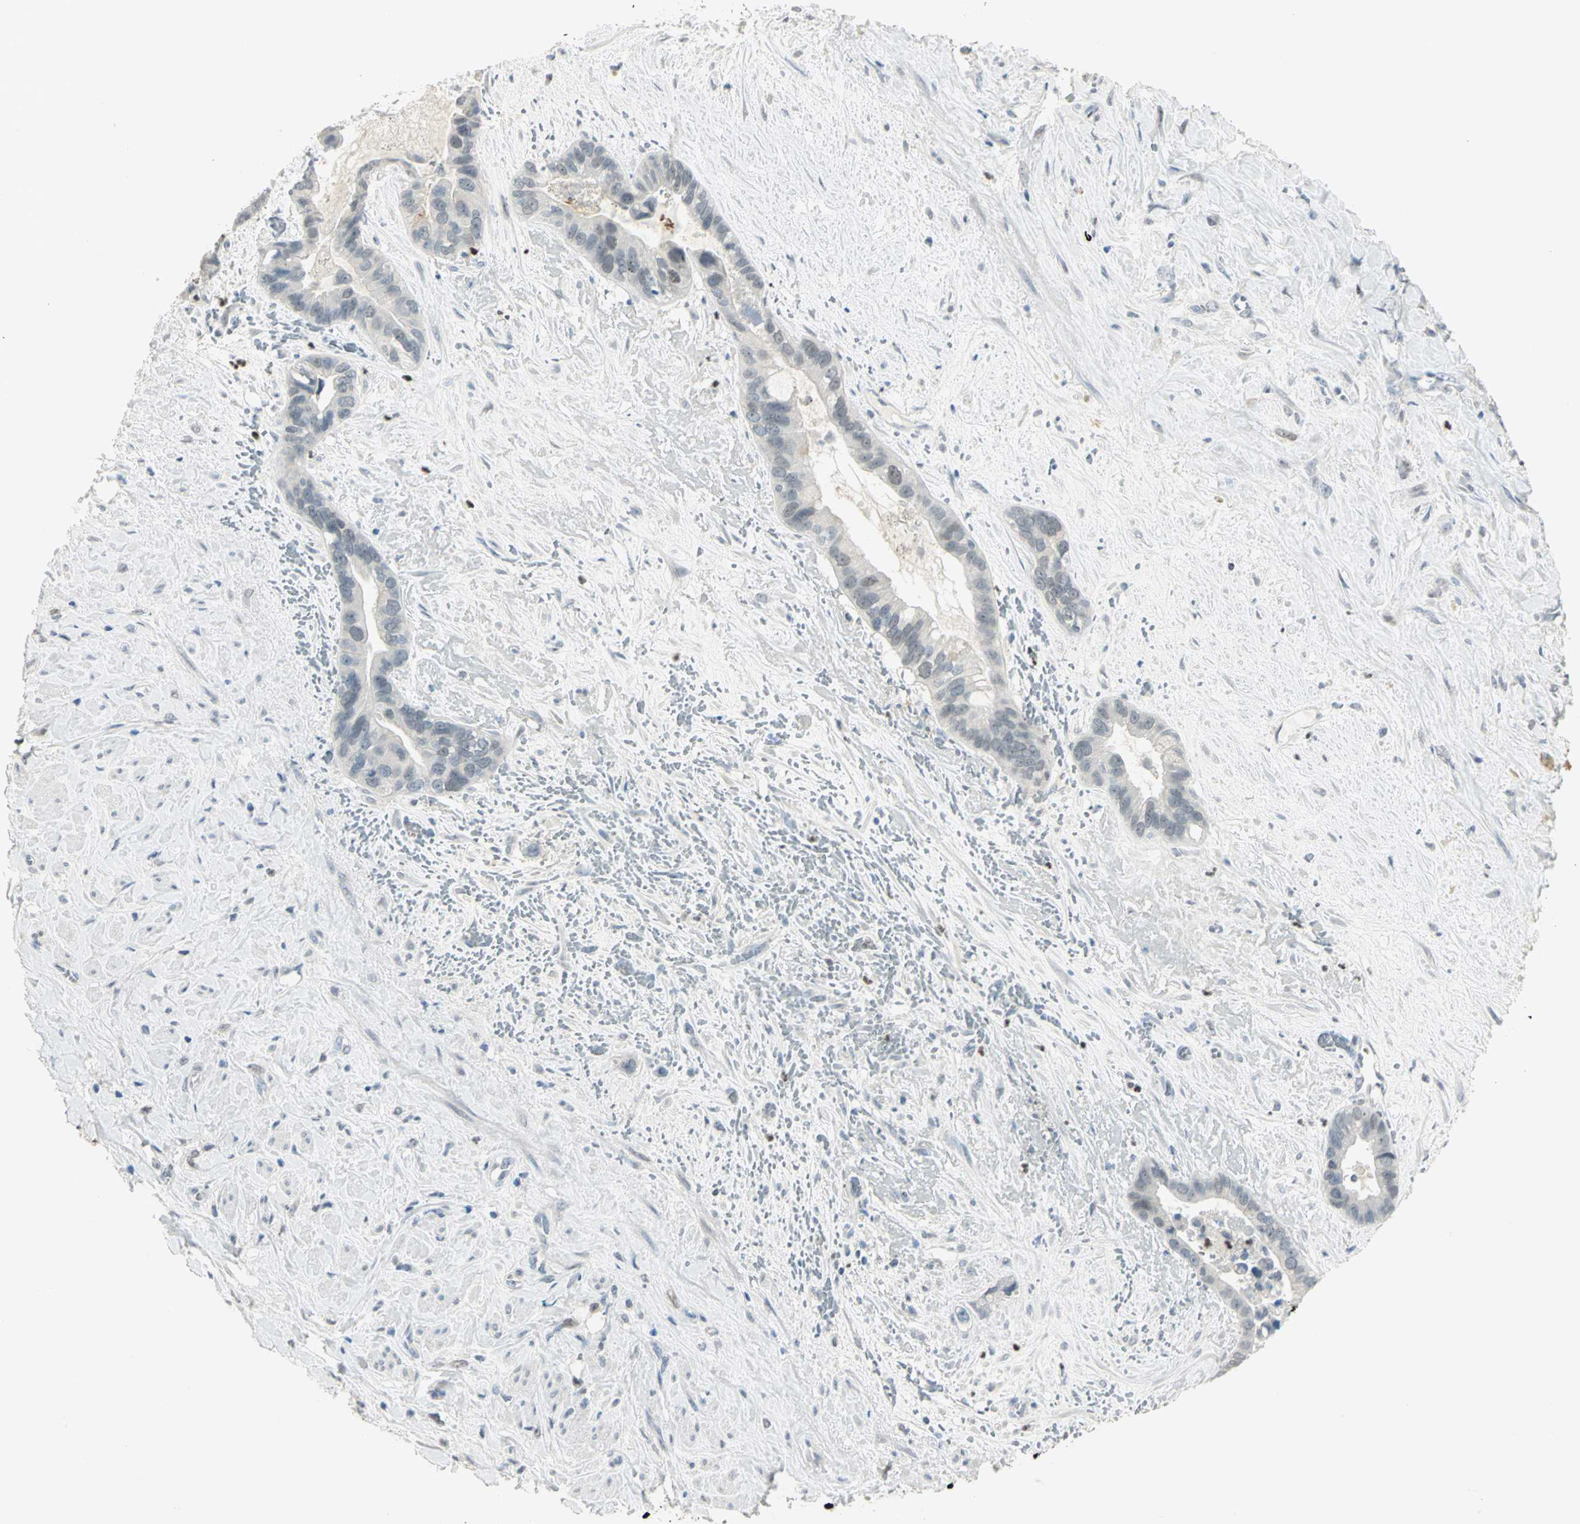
{"staining": {"intensity": "negative", "quantity": "none", "location": "none"}, "tissue": "liver cancer", "cell_type": "Tumor cells", "image_type": "cancer", "snomed": [{"axis": "morphology", "description": "Cholangiocarcinoma"}, {"axis": "topography", "description": "Liver"}], "caption": "The immunohistochemistry histopathology image has no significant staining in tumor cells of liver cancer tissue.", "gene": "BCL6", "patient": {"sex": "female", "age": 65}}